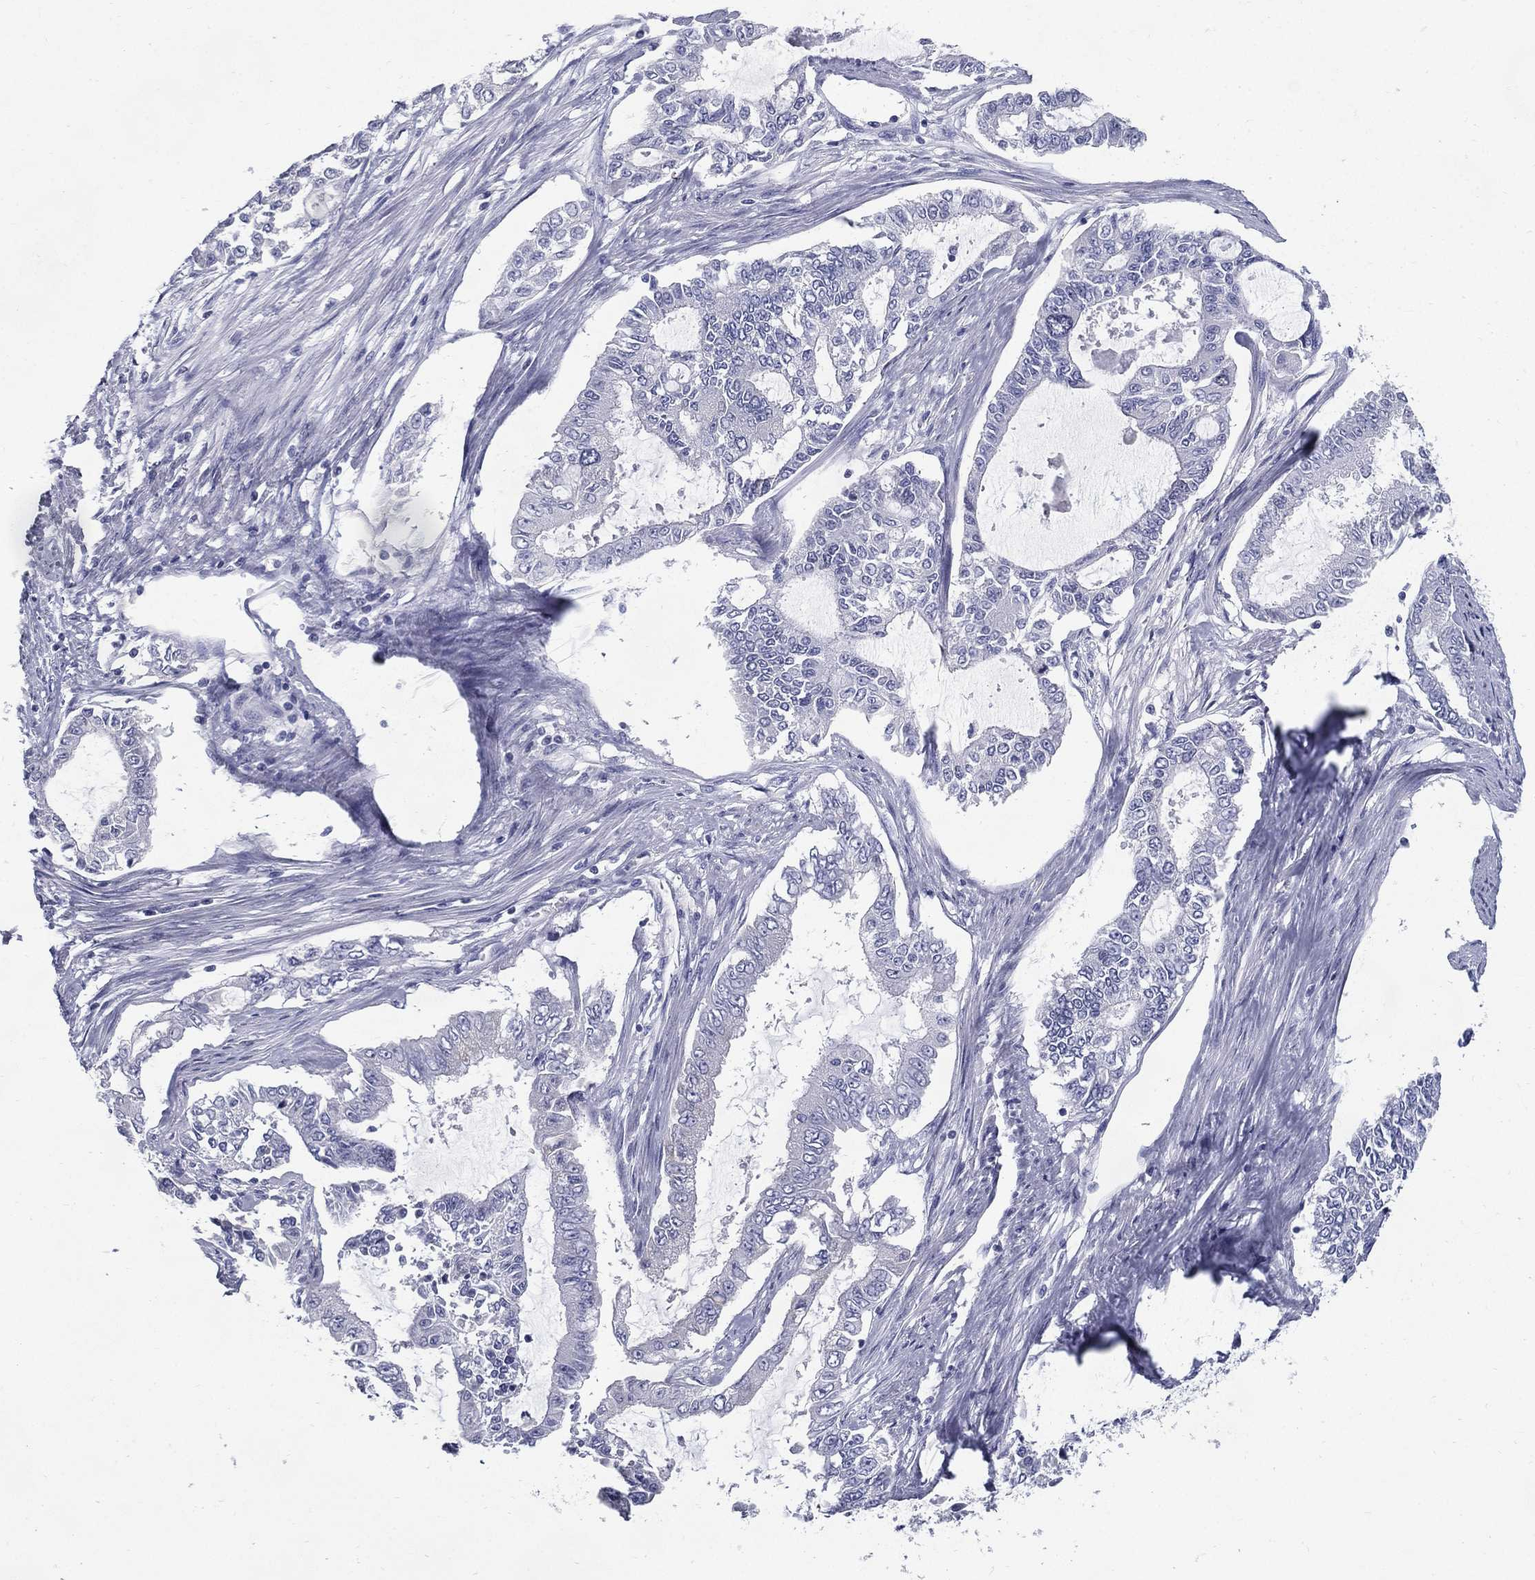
{"staining": {"intensity": "negative", "quantity": "none", "location": "none"}, "tissue": "endometrial cancer", "cell_type": "Tumor cells", "image_type": "cancer", "snomed": [{"axis": "morphology", "description": "Adenocarcinoma, NOS"}, {"axis": "topography", "description": "Uterus"}], "caption": "Endometrial cancer stained for a protein using immunohistochemistry demonstrates no staining tumor cells.", "gene": "KIF2C", "patient": {"sex": "female", "age": 59}}